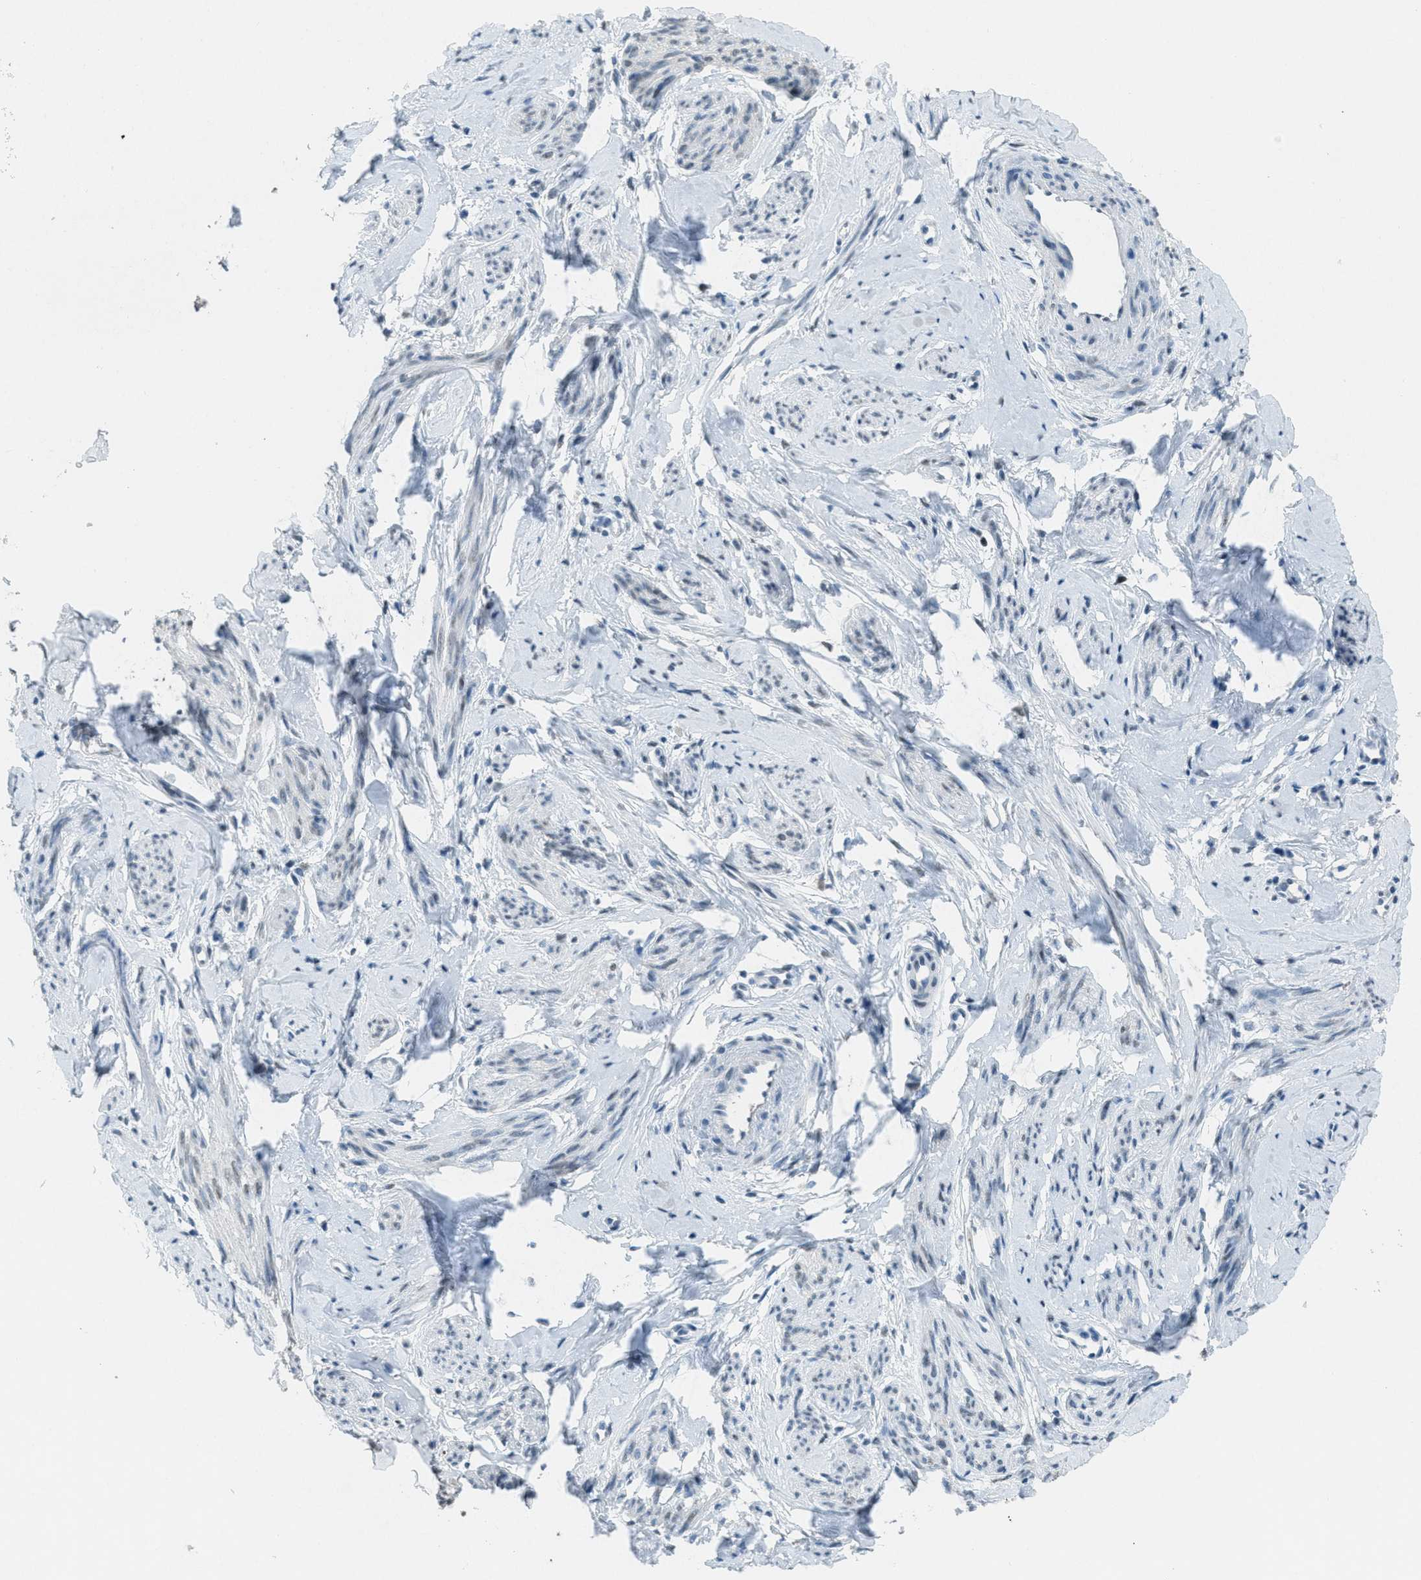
{"staining": {"intensity": "negative", "quantity": "none", "location": "none"}, "tissue": "cervix", "cell_type": "Glandular cells", "image_type": "normal", "snomed": [{"axis": "morphology", "description": "Normal tissue, NOS"}, {"axis": "topography", "description": "Cervix"}], "caption": "High power microscopy photomicrograph of an immunohistochemistry (IHC) image of unremarkable cervix, revealing no significant staining in glandular cells.", "gene": "TTC13", "patient": {"sex": "female", "age": 65}}